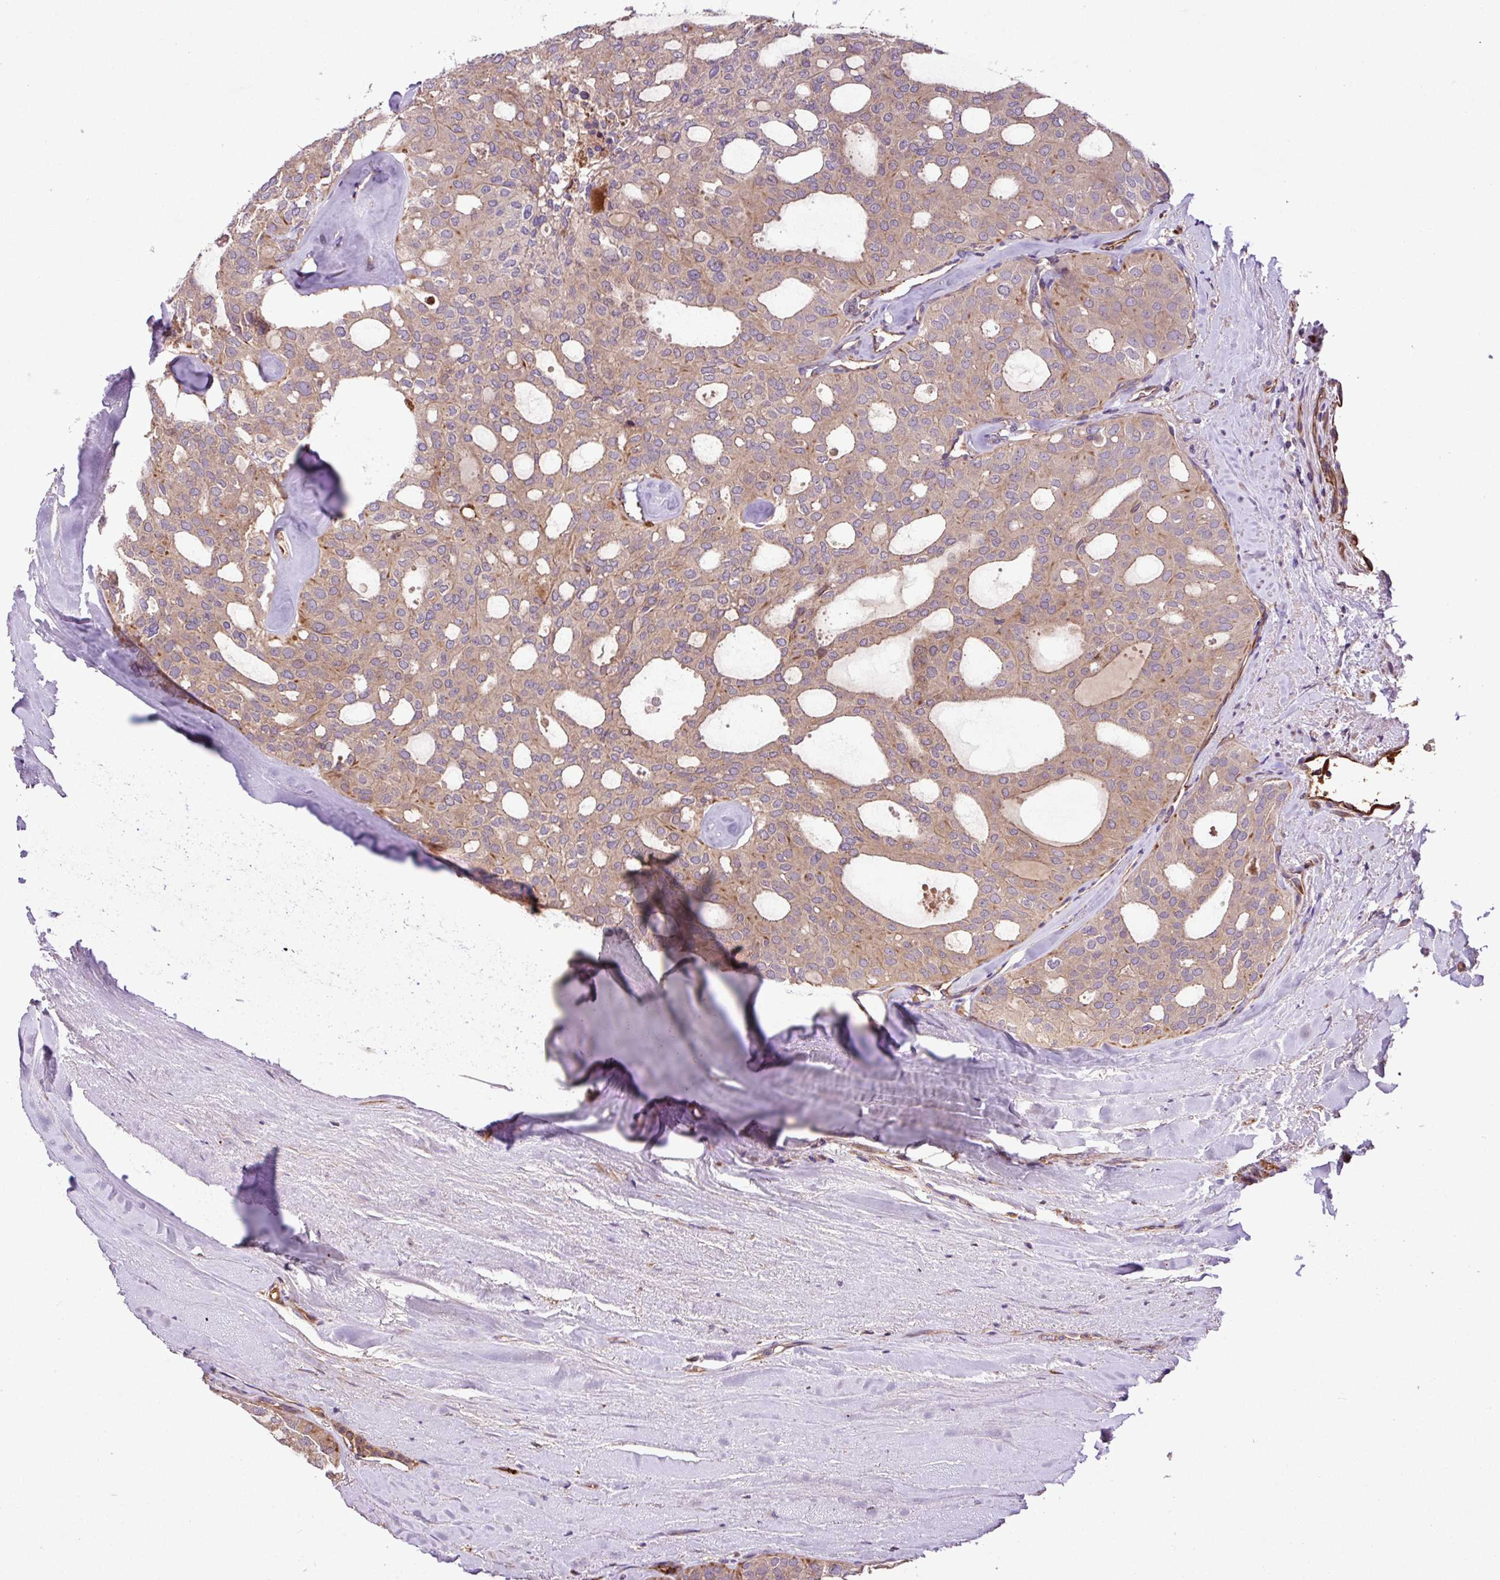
{"staining": {"intensity": "weak", "quantity": ">75%", "location": "cytoplasmic/membranous"}, "tissue": "thyroid cancer", "cell_type": "Tumor cells", "image_type": "cancer", "snomed": [{"axis": "morphology", "description": "Follicular adenoma carcinoma, NOS"}, {"axis": "topography", "description": "Thyroid gland"}], "caption": "This micrograph demonstrates thyroid cancer (follicular adenoma carcinoma) stained with immunohistochemistry (IHC) to label a protein in brown. The cytoplasmic/membranous of tumor cells show weak positivity for the protein. Nuclei are counter-stained blue.", "gene": "ZNF266", "patient": {"sex": "male", "age": 75}}